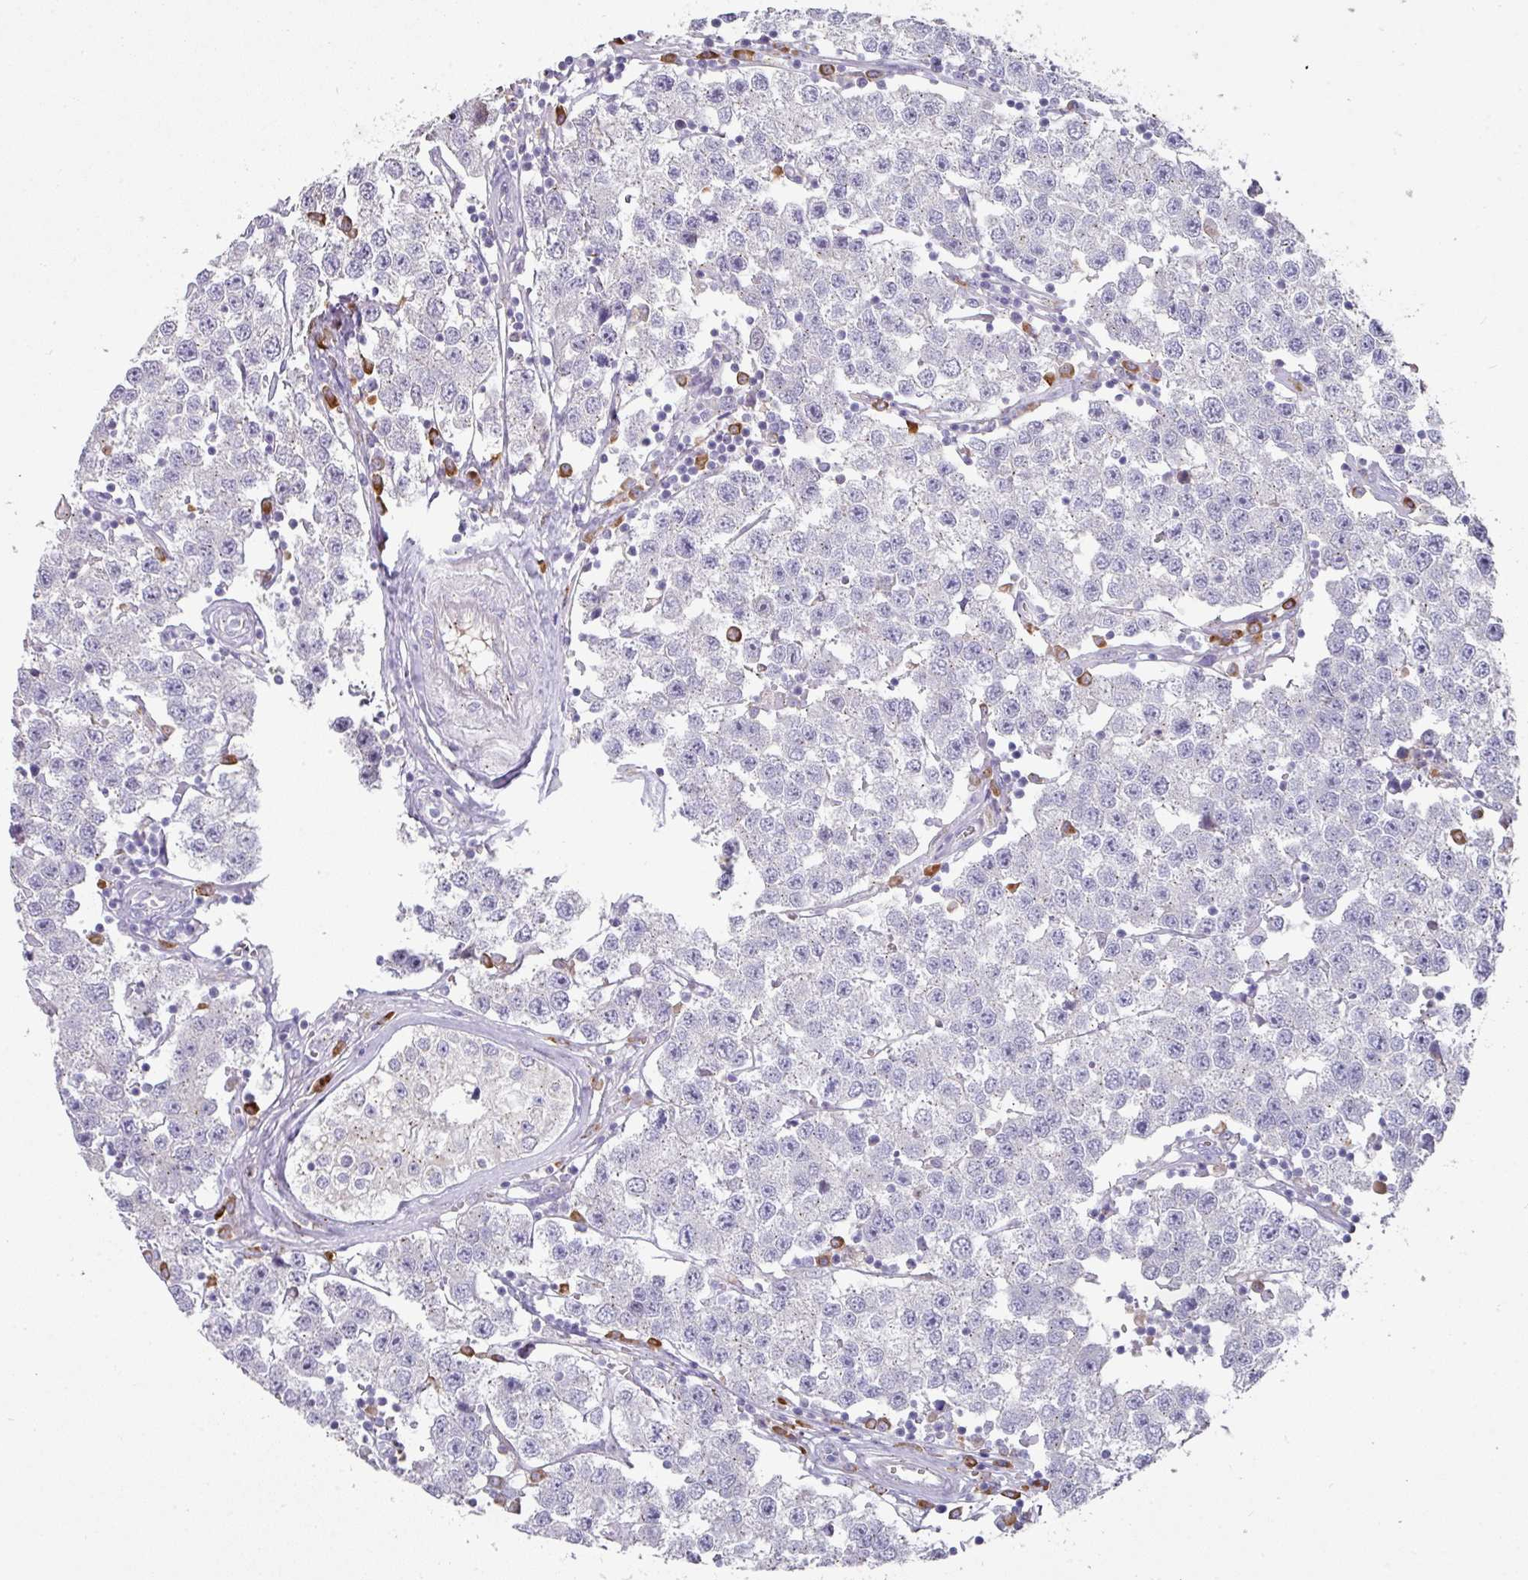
{"staining": {"intensity": "negative", "quantity": "none", "location": "none"}, "tissue": "testis cancer", "cell_type": "Tumor cells", "image_type": "cancer", "snomed": [{"axis": "morphology", "description": "Seminoma, NOS"}, {"axis": "topography", "description": "Testis"}], "caption": "Immunohistochemistry of testis cancer displays no positivity in tumor cells.", "gene": "IL4R", "patient": {"sex": "male", "age": 34}}